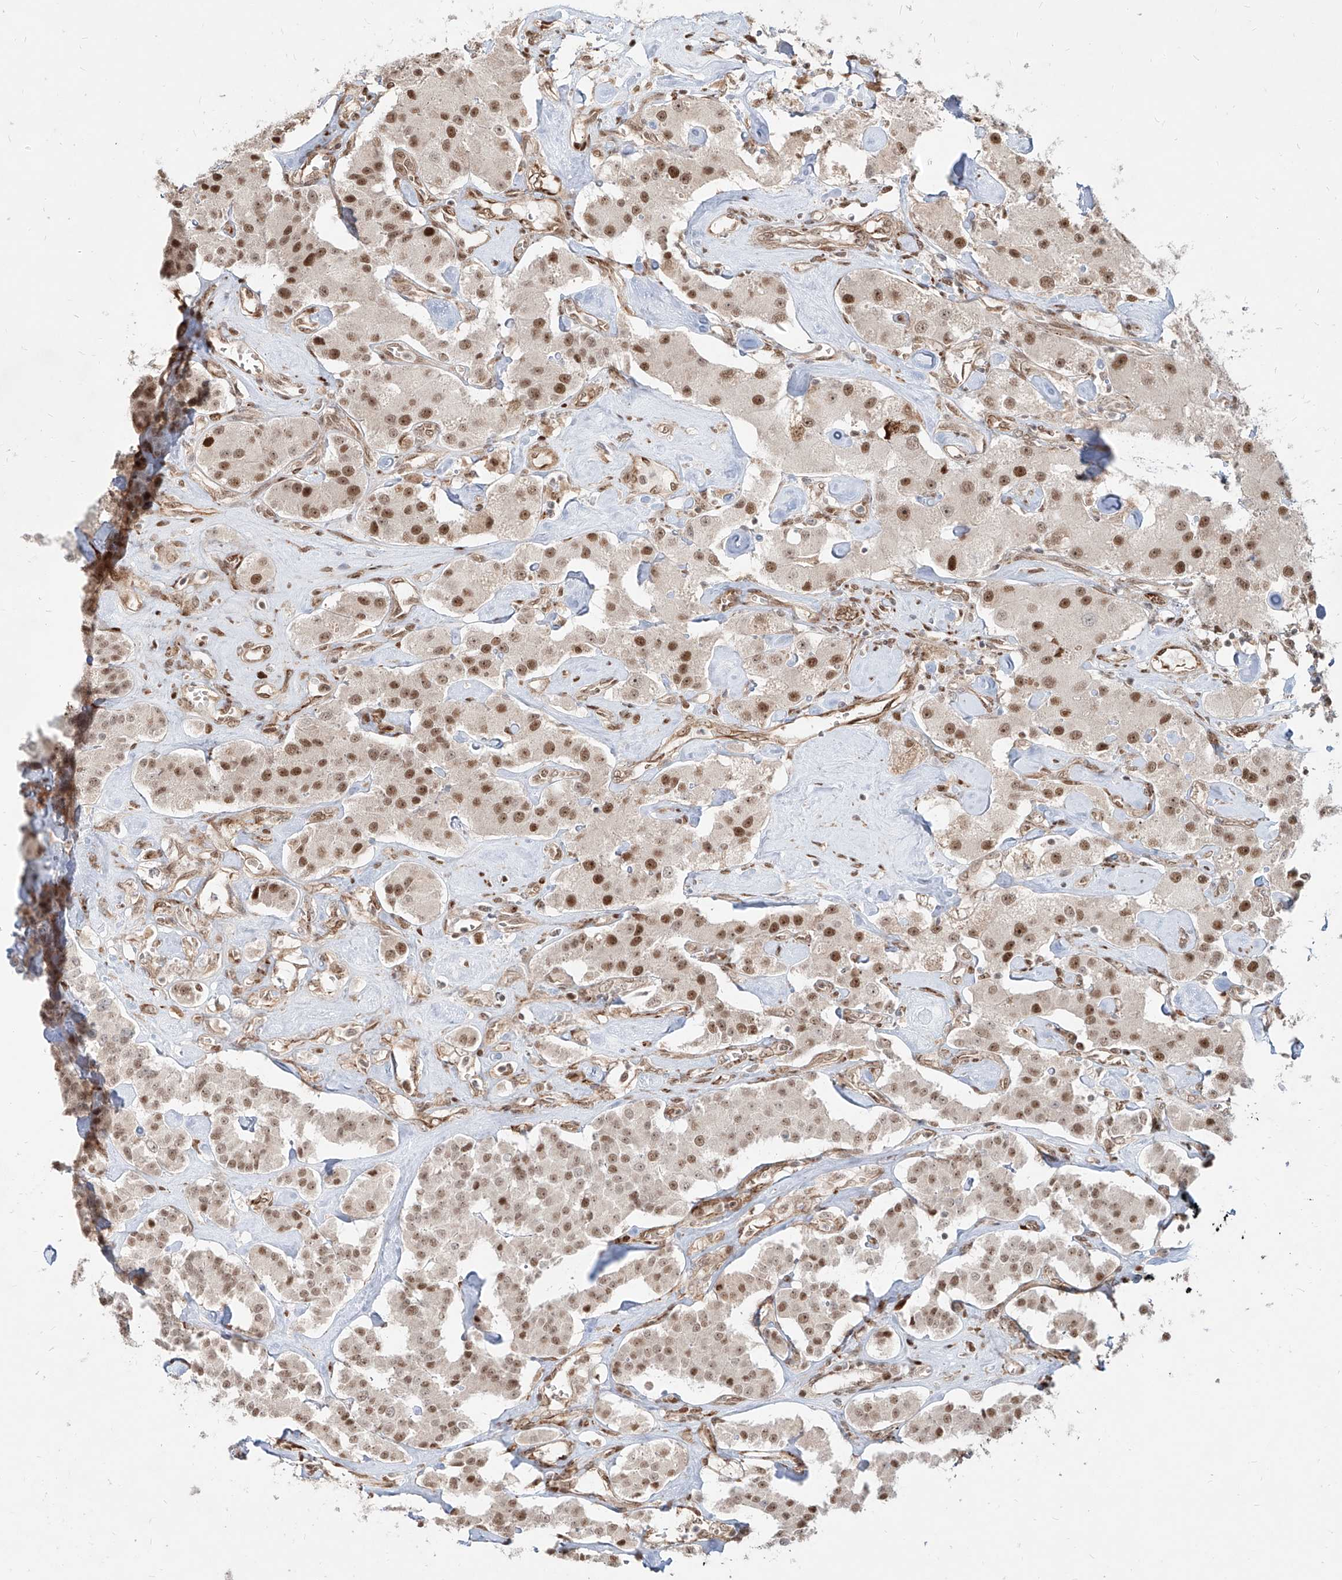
{"staining": {"intensity": "moderate", "quantity": ">75%", "location": "nuclear"}, "tissue": "carcinoid", "cell_type": "Tumor cells", "image_type": "cancer", "snomed": [{"axis": "morphology", "description": "Carcinoid, malignant, NOS"}, {"axis": "topography", "description": "Pancreas"}], "caption": "Protein analysis of carcinoid (malignant) tissue reveals moderate nuclear positivity in approximately >75% of tumor cells. The staining is performed using DAB (3,3'-diaminobenzidine) brown chromogen to label protein expression. The nuclei are counter-stained blue using hematoxylin.", "gene": "ZNF710", "patient": {"sex": "male", "age": 41}}